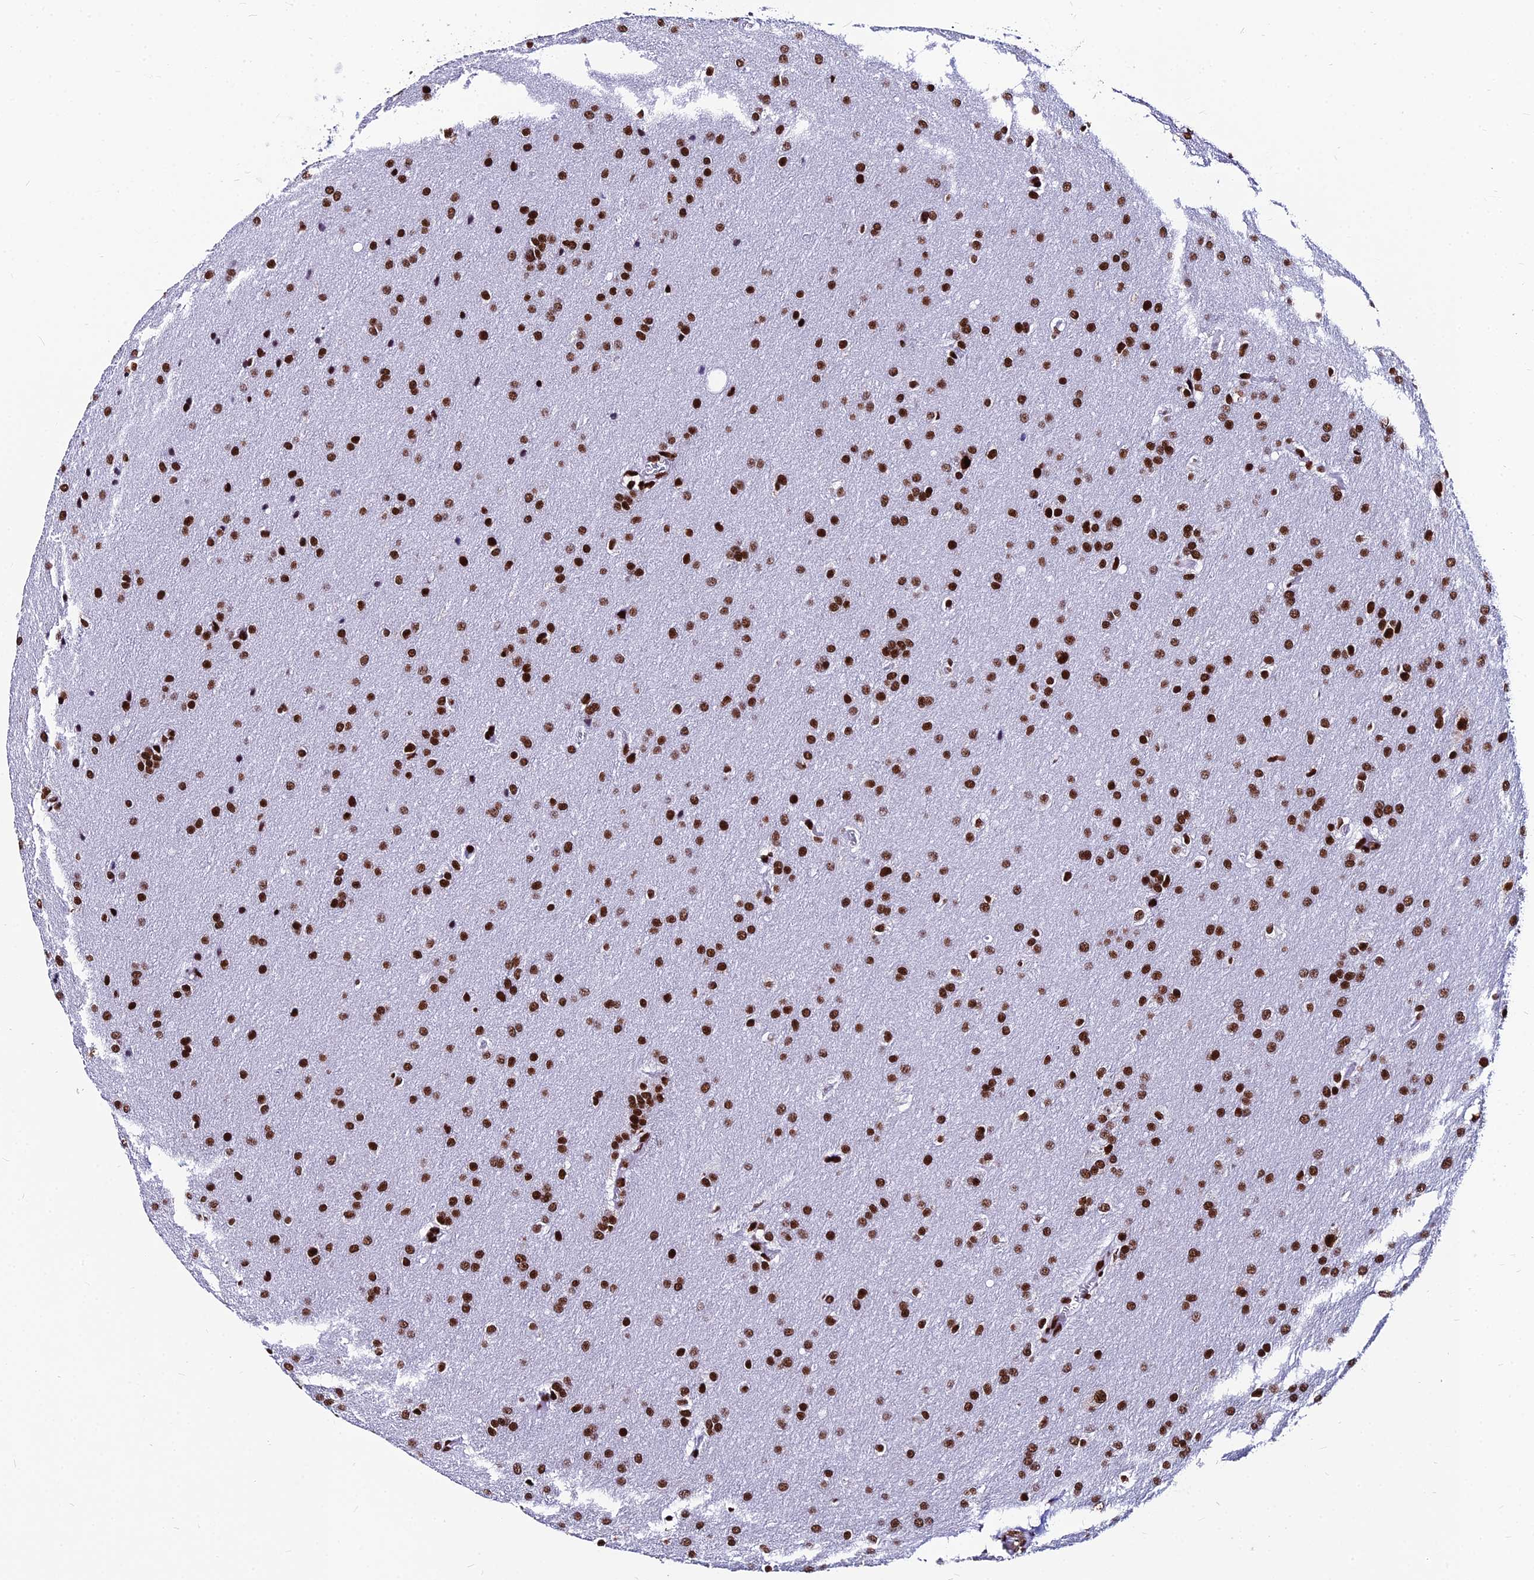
{"staining": {"intensity": "strong", "quantity": ">75%", "location": "nuclear"}, "tissue": "glioma", "cell_type": "Tumor cells", "image_type": "cancer", "snomed": [{"axis": "morphology", "description": "Glioma, malignant, Low grade"}, {"axis": "topography", "description": "Brain"}], "caption": "Protein staining of glioma tissue demonstrates strong nuclear expression in about >75% of tumor cells.", "gene": "HNRNPH1", "patient": {"sex": "female", "age": 32}}